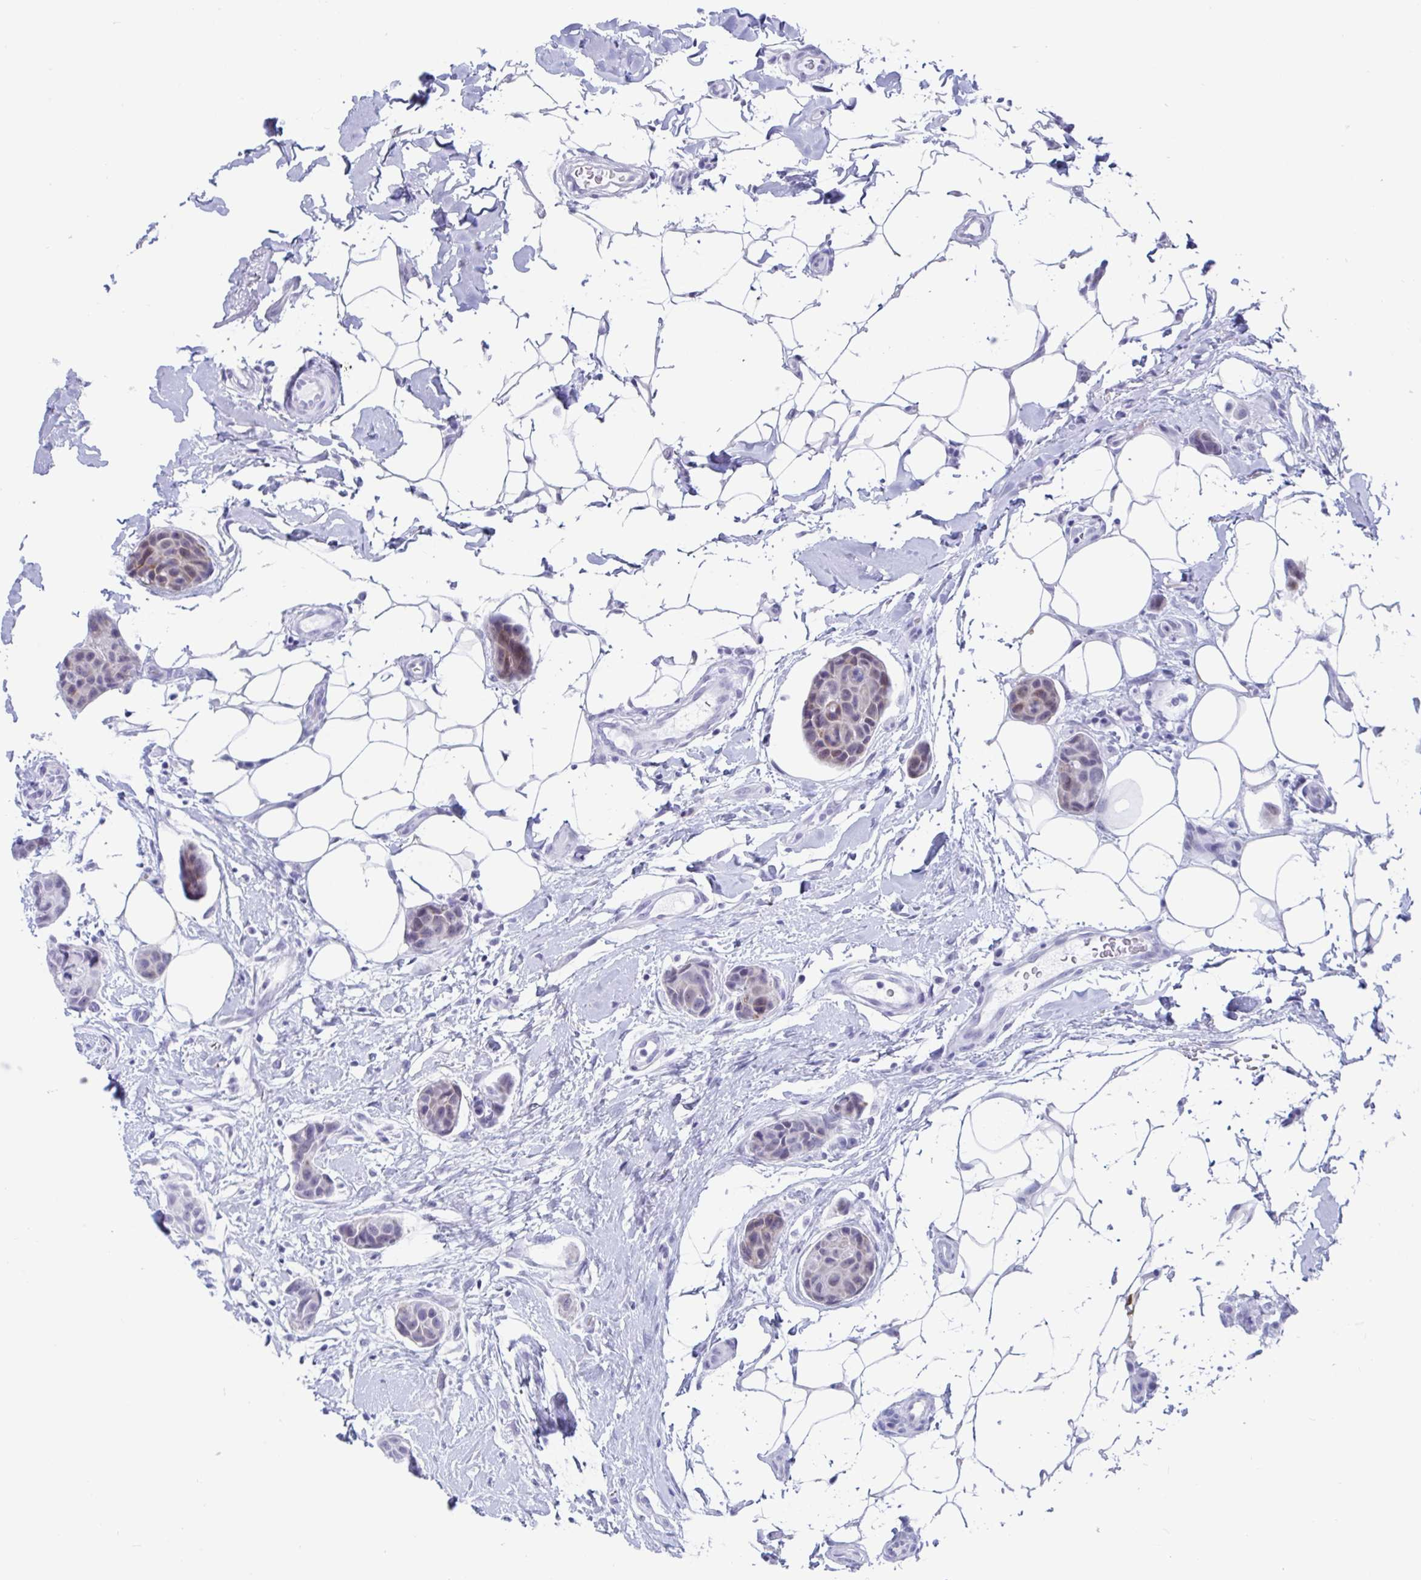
{"staining": {"intensity": "weak", "quantity": "<25%", "location": "cytoplasmic/membranous"}, "tissue": "breast cancer", "cell_type": "Tumor cells", "image_type": "cancer", "snomed": [{"axis": "morphology", "description": "Duct carcinoma"}, {"axis": "topography", "description": "Breast"}, {"axis": "topography", "description": "Lymph node"}], "caption": "Image shows no protein positivity in tumor cells of breast cancer (invasive ductal carcinoma) tissue.", "gene": "GKN2", "patient": {"sex": "female", "age": 80}}